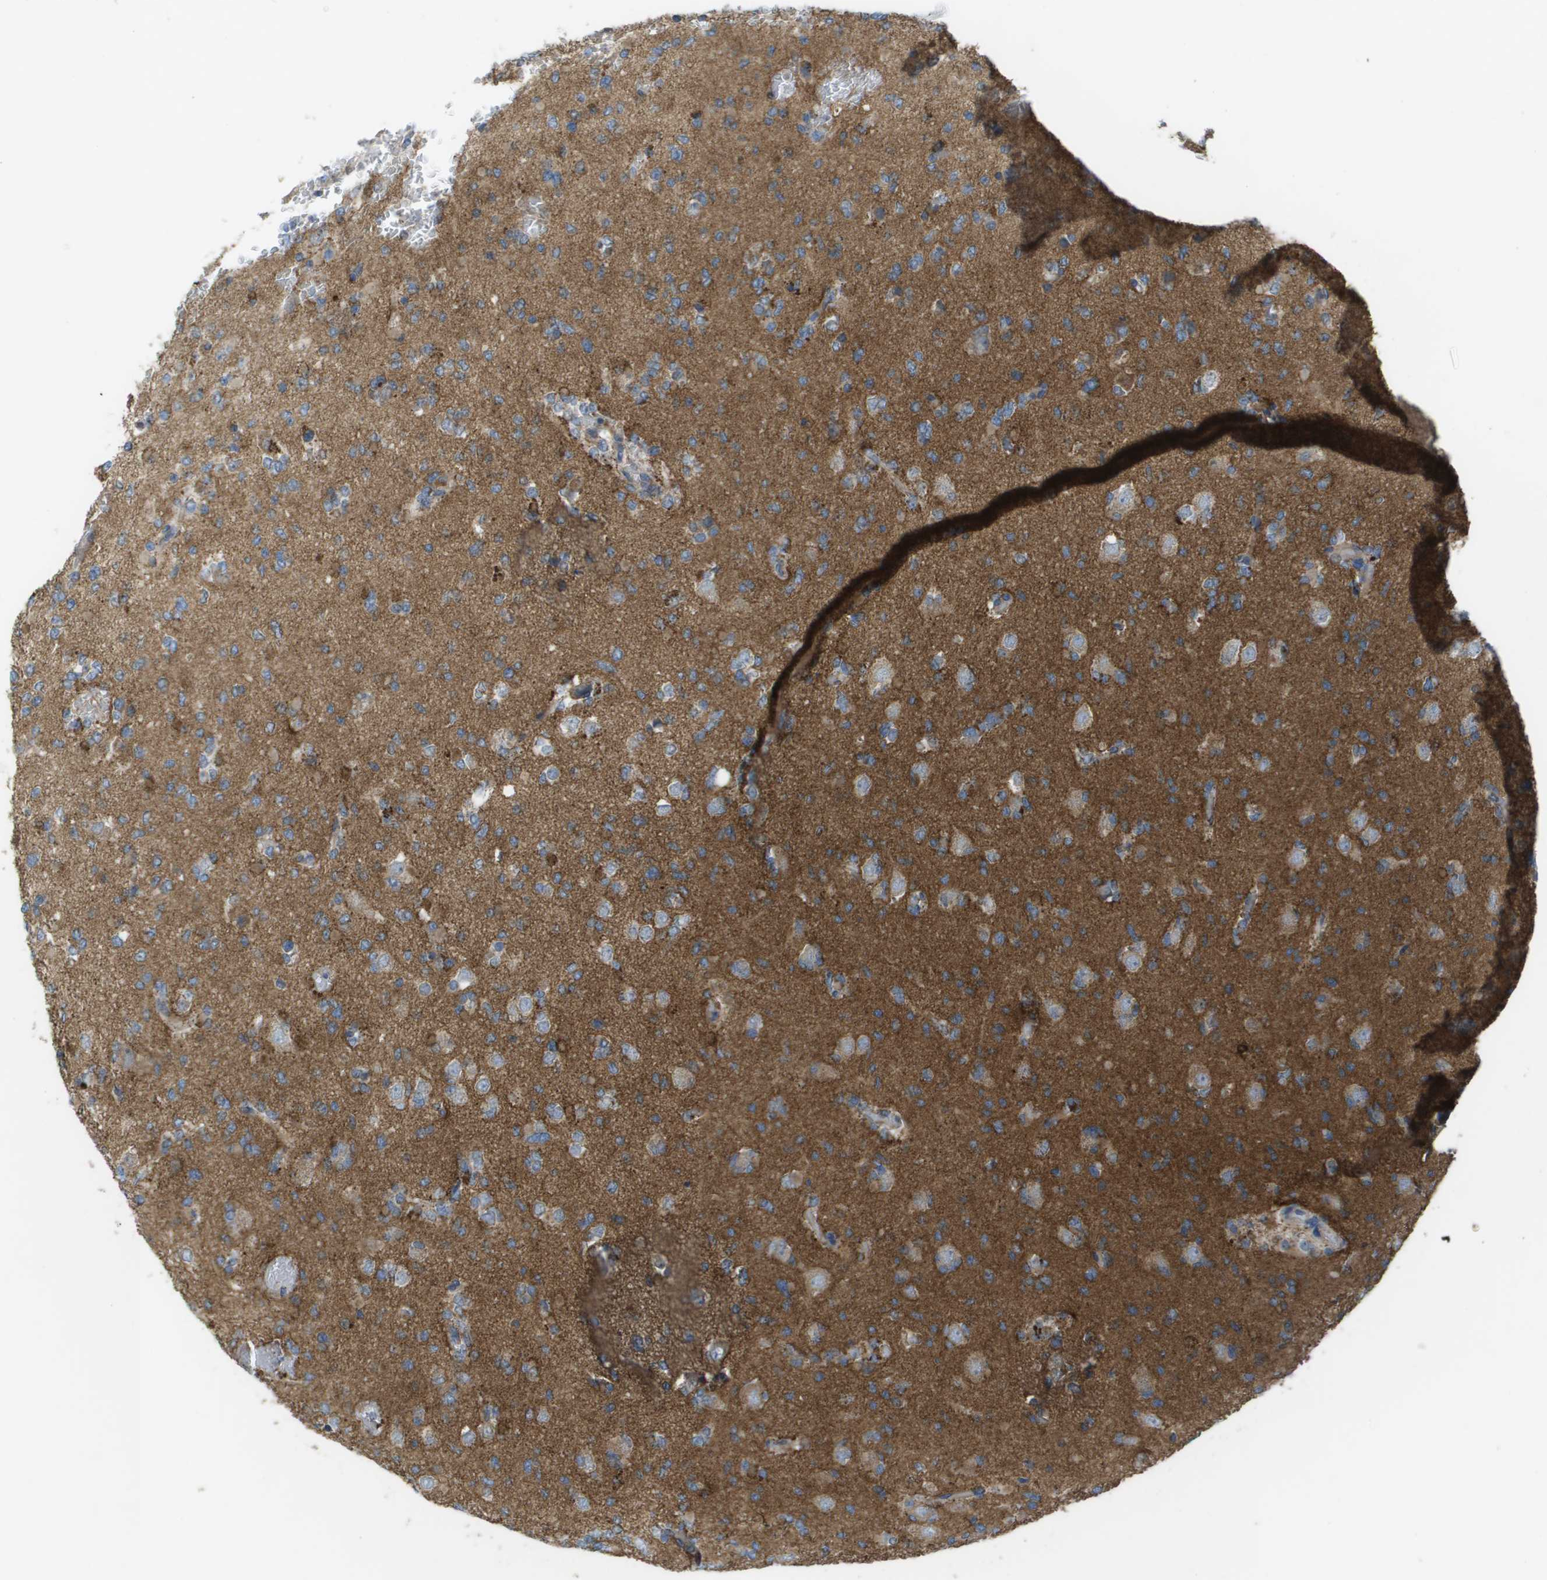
{"staining": {"intensity": "weak", "quantity": "<25%", "location": "cytoplasmic/membranous"}, "tissue": "glioma", "cell_type": "Tumor cells", "image_type": "cancer", "snomed": [{"axis": "morphology", "description": "Glioma, malignant, Low grade"}, {"axis": "topography", "description": "Brain"}], "caption": "Protein analysis of glioma shows no significant positivity in tumor cells. (DAB immunohistochemistry (IHC) visualized using brightfield microscopy, high magnification).", "gene": "CLCN2", "patient": {"sex": "female", "age": 22}}